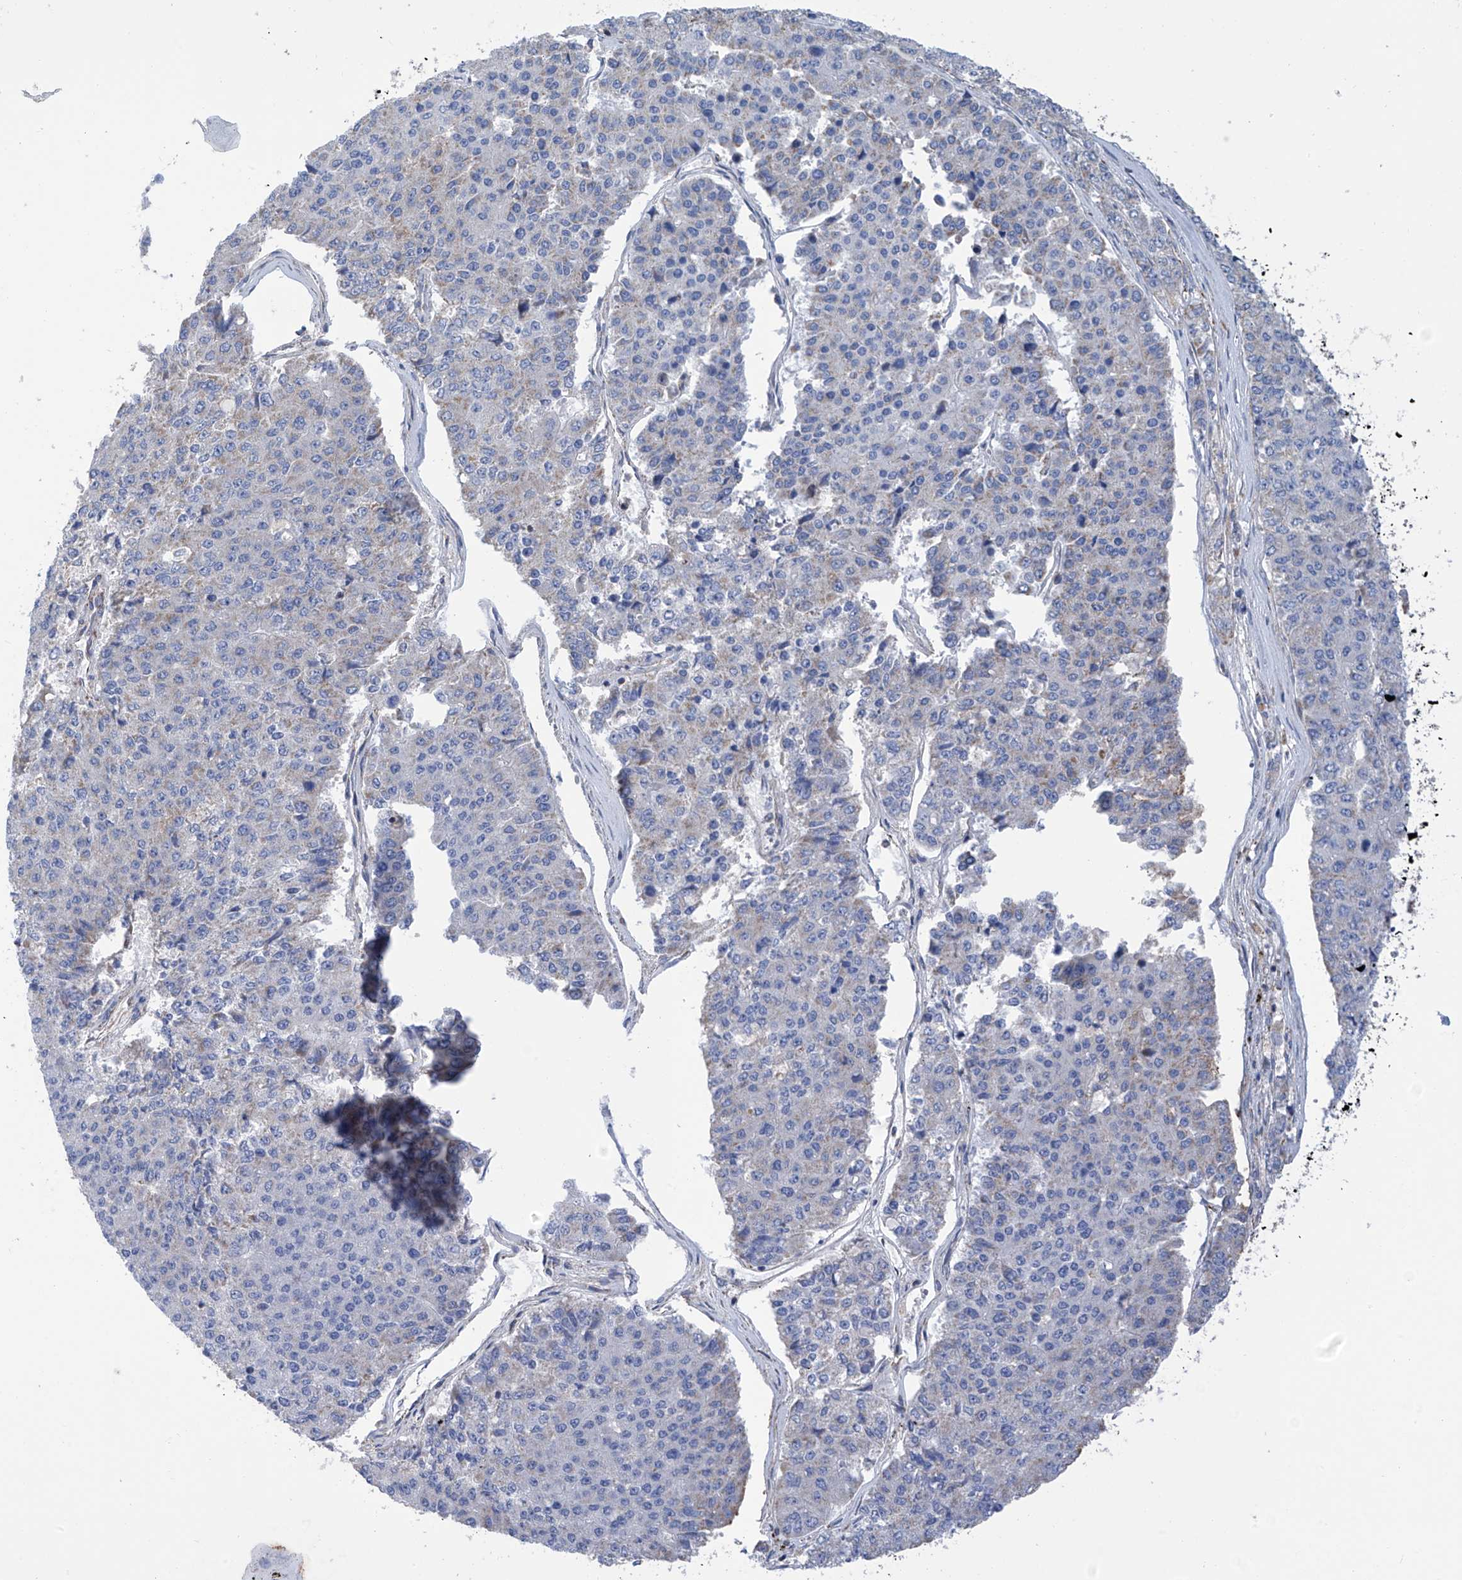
{"staining": {"intensity": "negative", "quantity": "none", "location": "none"}, "tissue": "pancreatic cancer", "cell_type": "Tumor cells", "image_type": "cancer", "snomed": [{"axis": "morphology", "description": "Adenocarcinoma, NOS"}, {"axis": "topography", "description": "Pancreas"}], "caption": "Pancreatic adenocarcinoma was stained to show a protein in brown. There is no significant staining in tumor cells.", "gene": "P2RX7", "patient": {"sex": "male", "age": 50}}